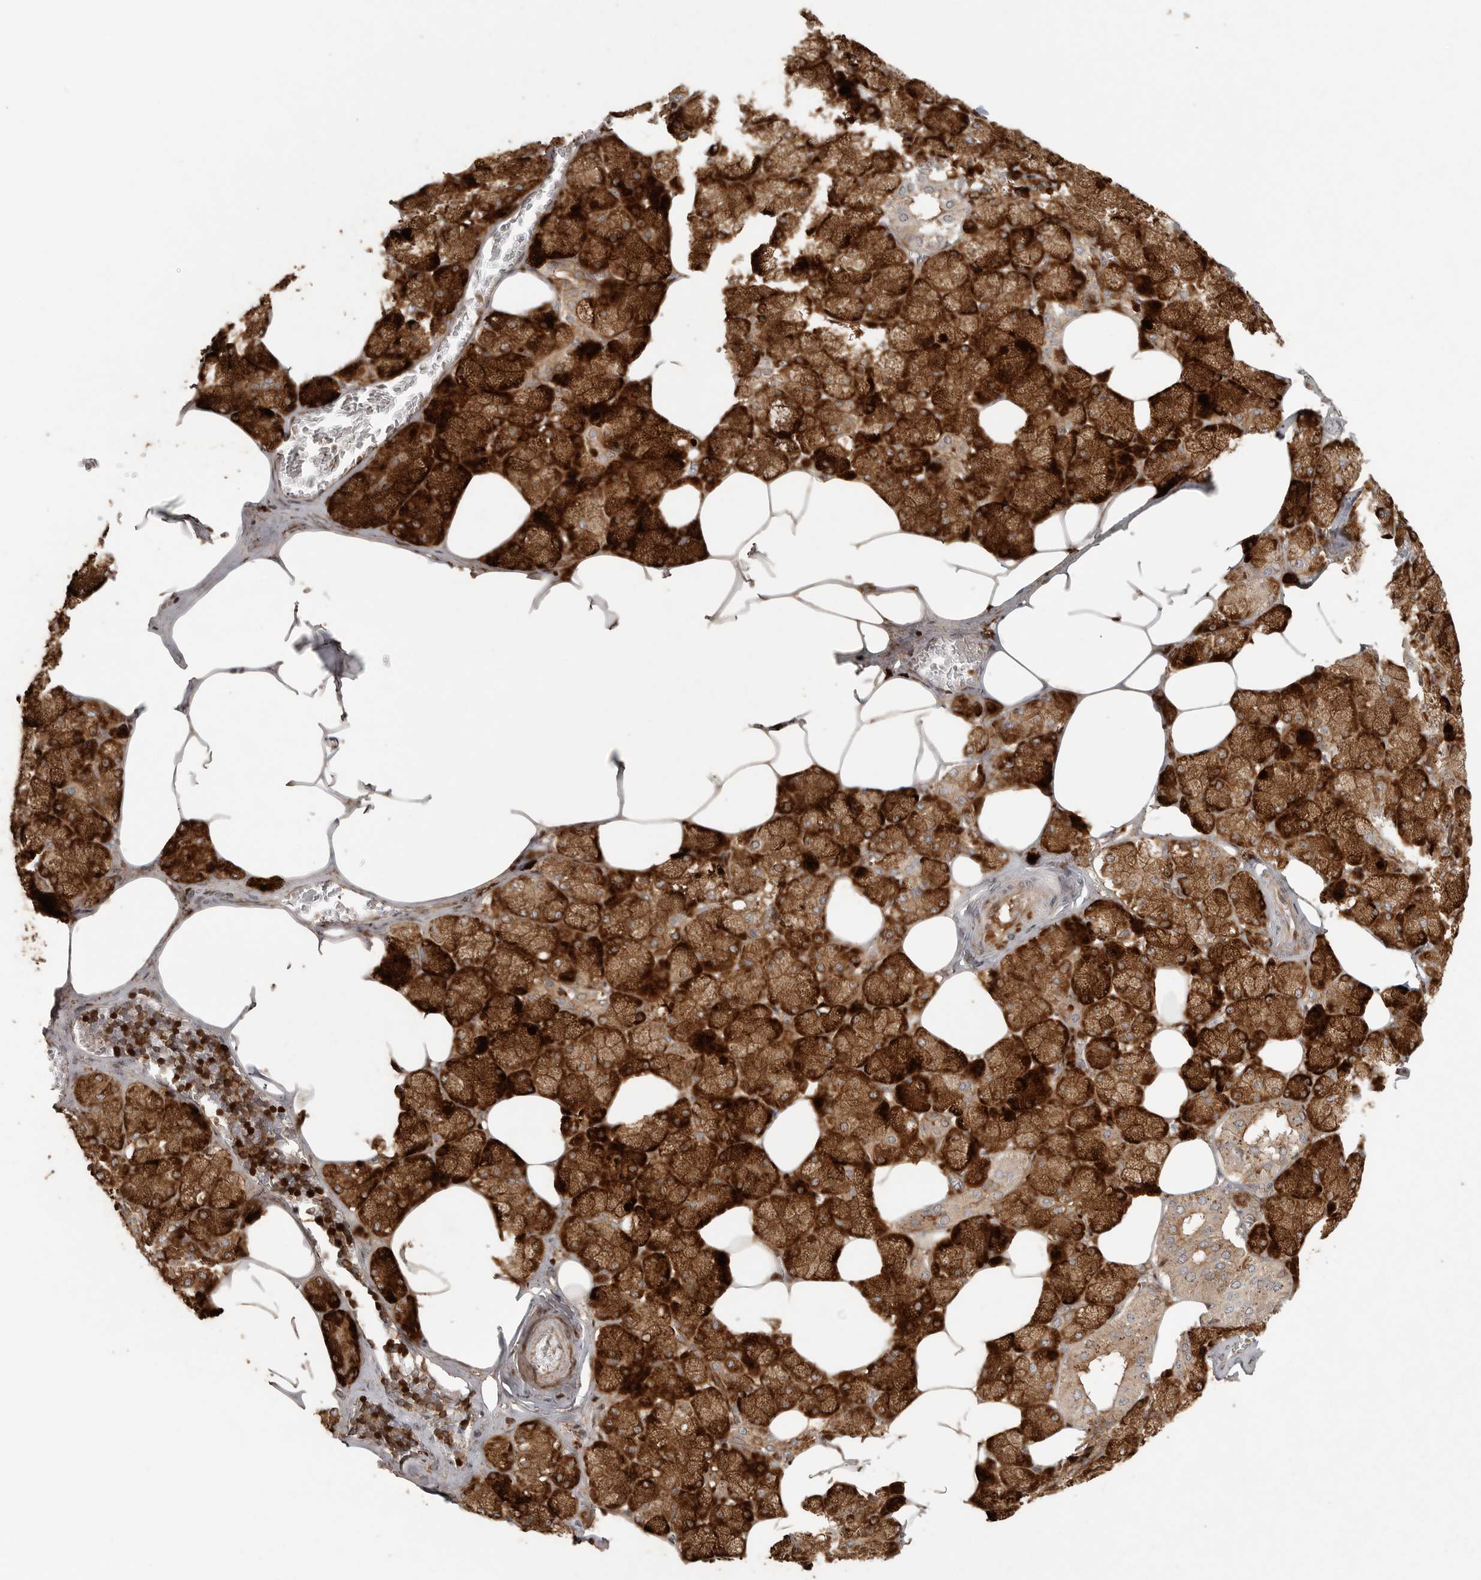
{"staining": {"intensity": "strong", "quantity": ">75%", "location": "cytoplasmic/membranous"}, "tissue": "salivary gland", "cell_type": "Glandular cells", "image_type": "normal", "snomed": [{"axis": "morphology", "description": "Normal tissue, NOS"}, {"axis": "topography", "description": "Salivary gland"}], "caption": "This is a photomicrograph of immunohistochemistry (IHC) staining of benign salivary gland, which shows strong expression in the cytoplasmic/membranous of glandular cells.", "gene": "HDAC6", "patient": {"sex": "male", "age": 62}}